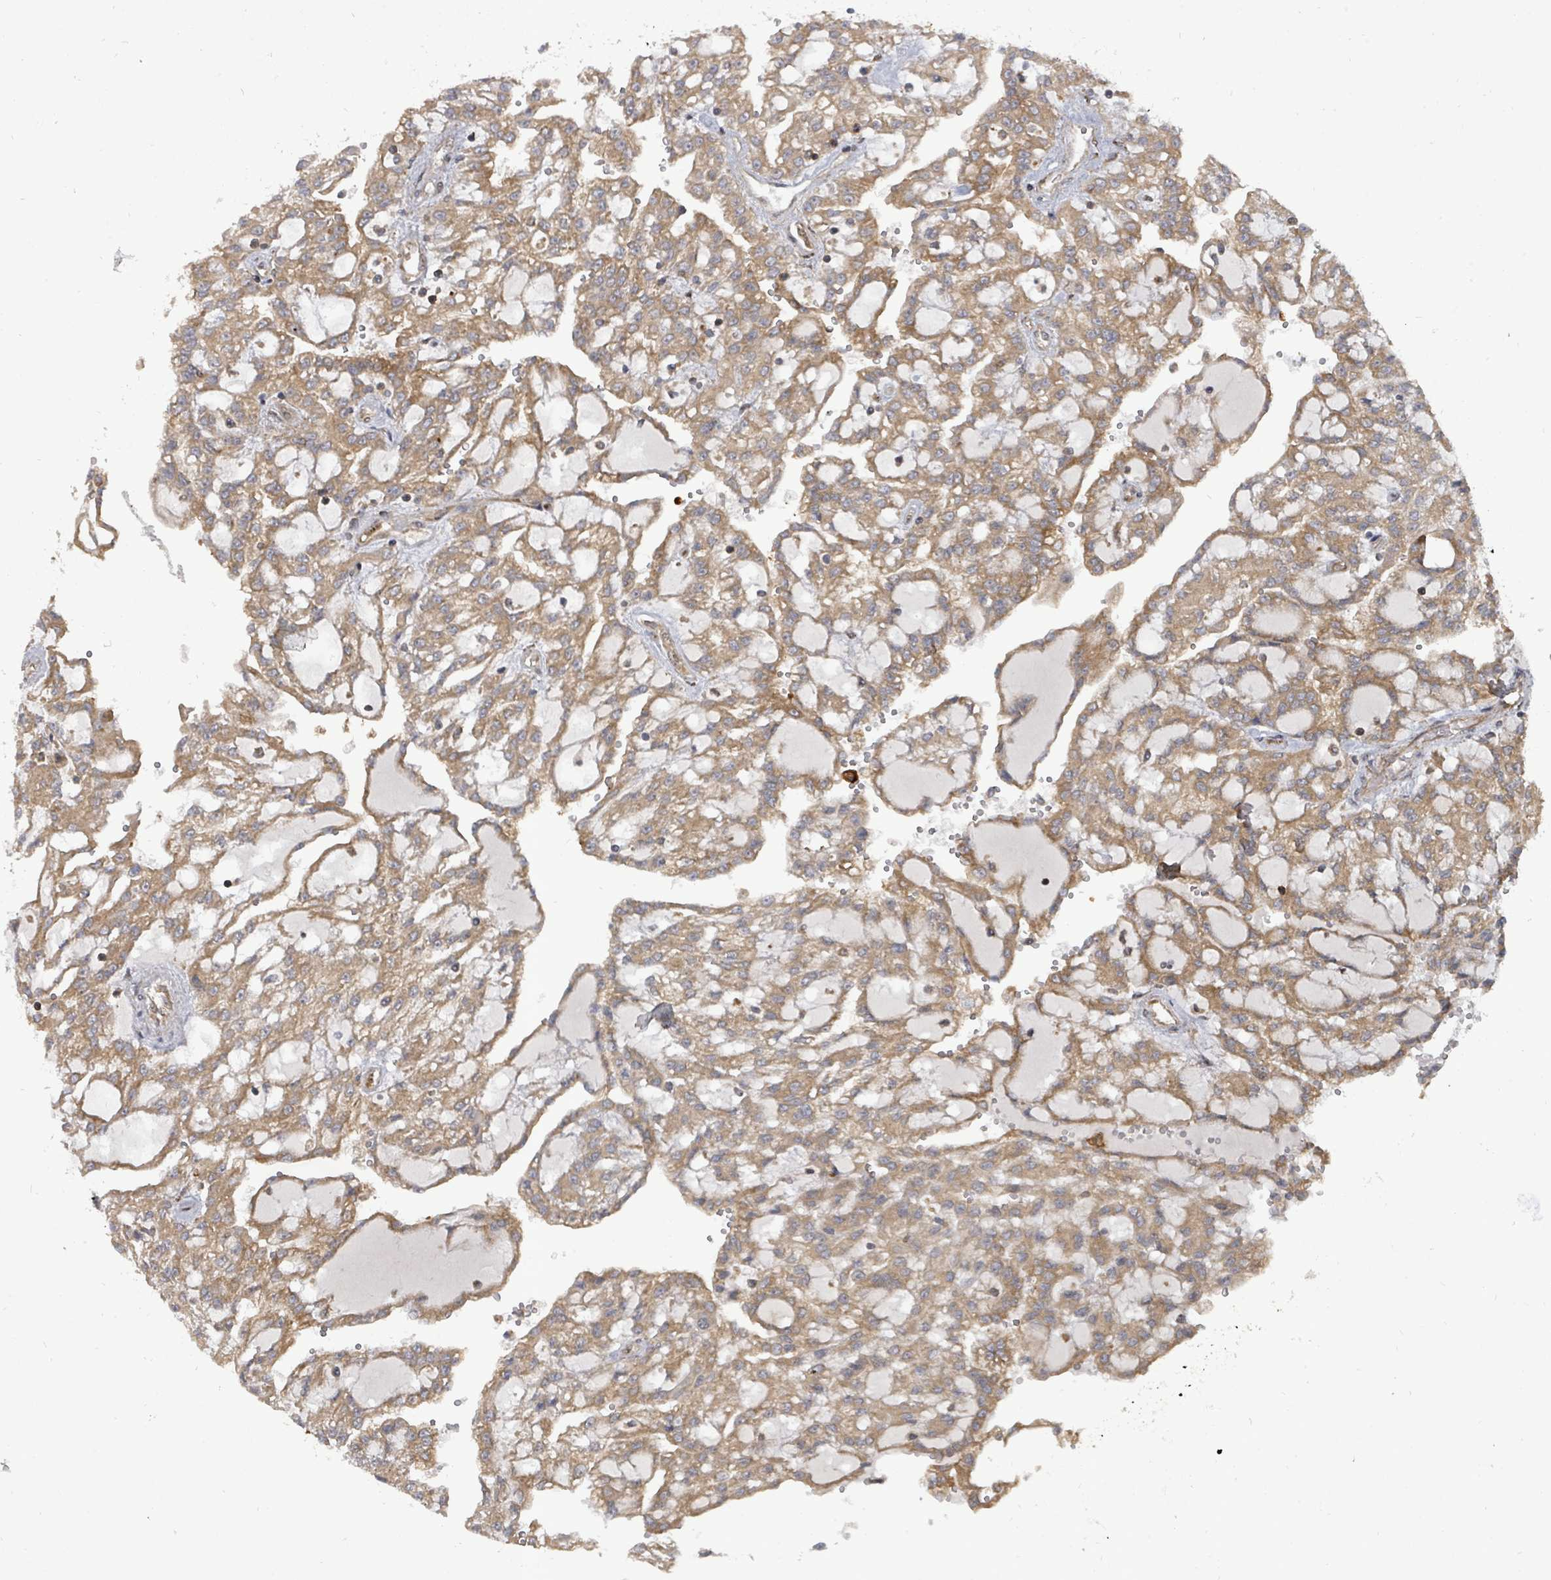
{"staining": {"intensity": "moderate", "quantity": ">75%", "location": "cytoplasmic/membranous"}, "tissue": "renal cancer", "cell_type": "Tumor cells", "image_type": "cancer", "snomed": [{"axis": "morphology", "description": "Adenocarcinoma, NOS"}, {"axis": "topography", "description": "Kidney"}], "caption": "Human renal cancer (adenocarcinoma) stained with a protein marker reveals moderate staining in tumor cells.", "gene": "EIF3C", "patient": {"sex": "male", "age": 63}}